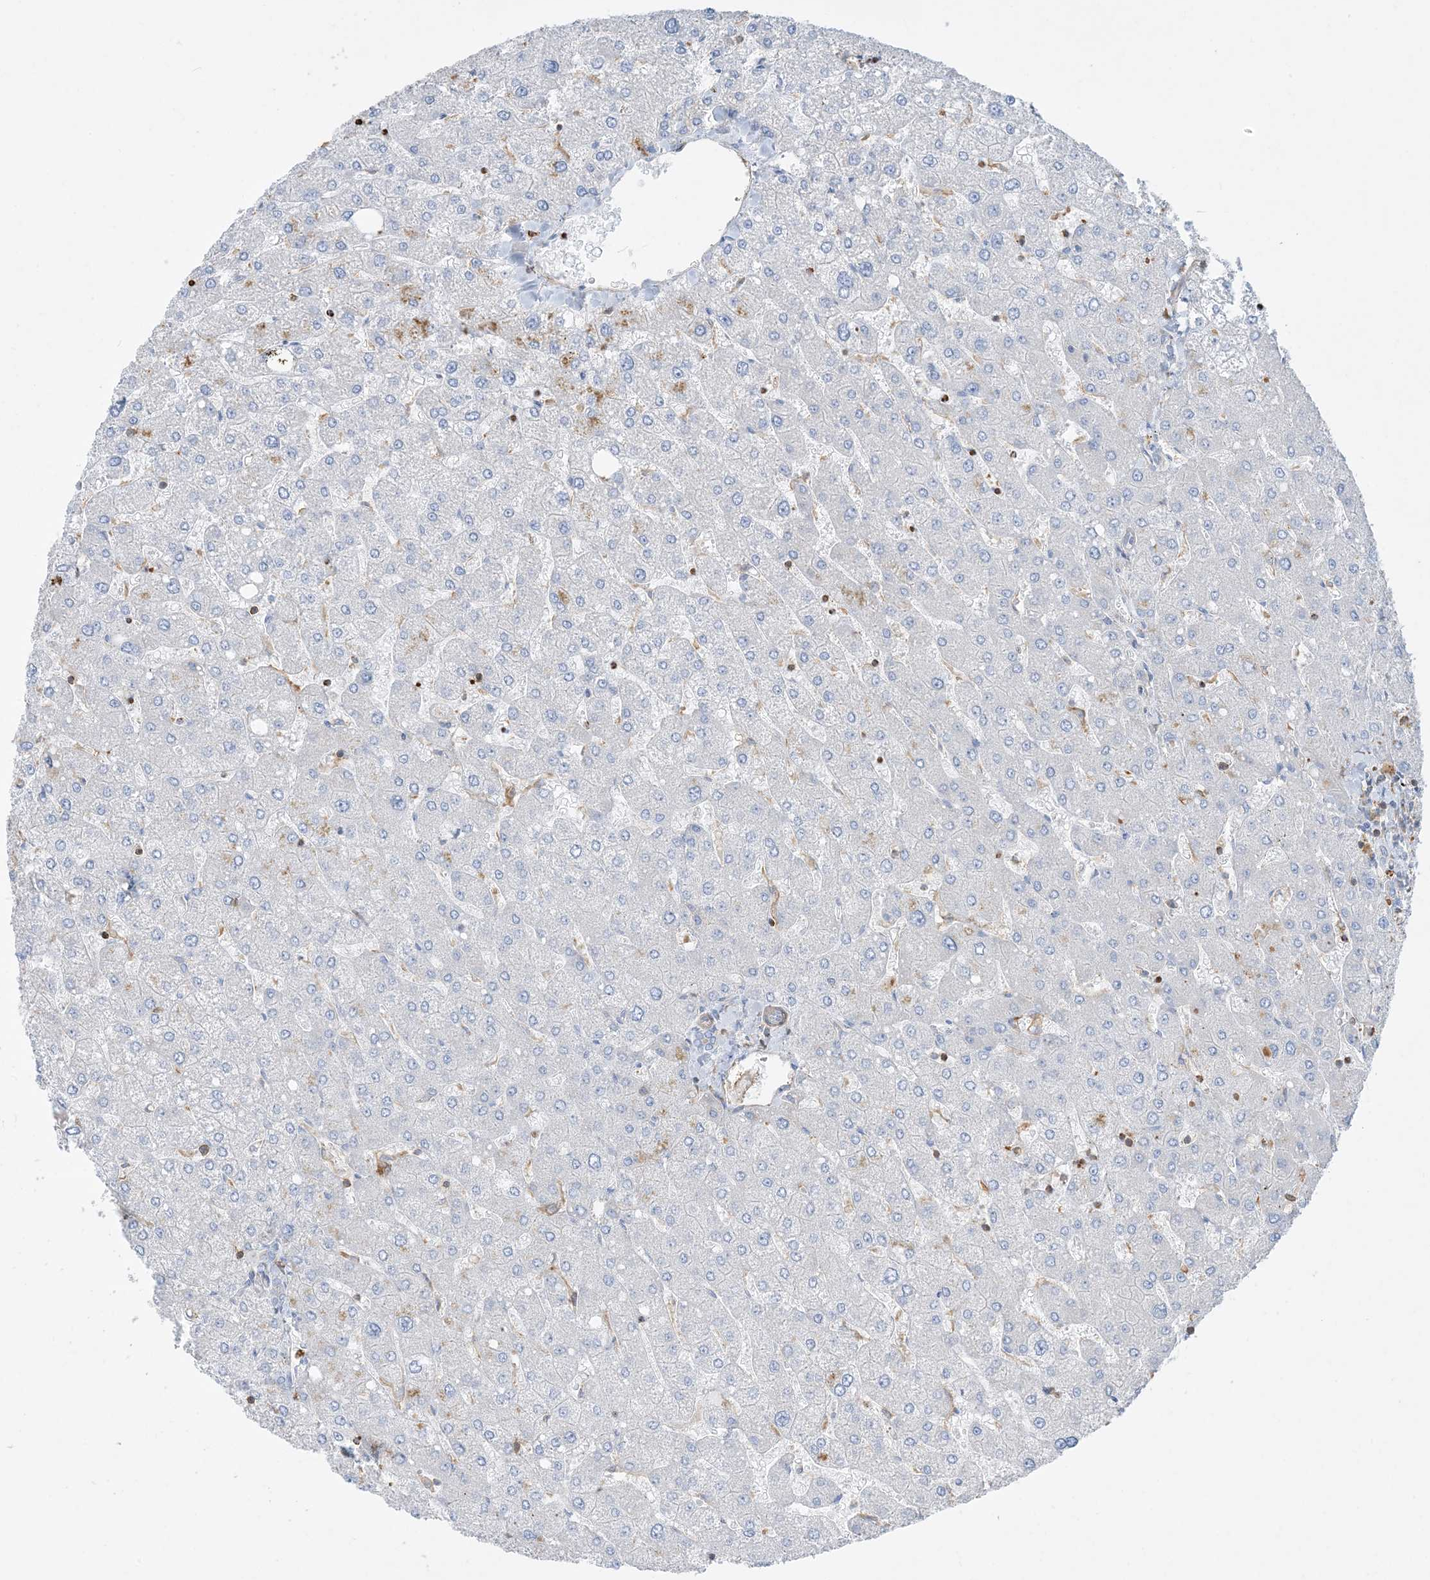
{"staining": {"intensity": "negative", "quantity": "none", "location": "none"}, "tissue": "liver", "cell_type": "Cholangiocytes", "image_type": "normal", "snomed": [{"axis": "morphology", "description": "Normal tissue, NOS"}, {"axis": "topography", "description": "Liver"}], "caption": "IHC image of normal liver: human liver stained with DAB shows no significant protein positivity in cholangiocytes.", "gene": "GTF3C2", "patient": {"sex": "male", "age": 55}}